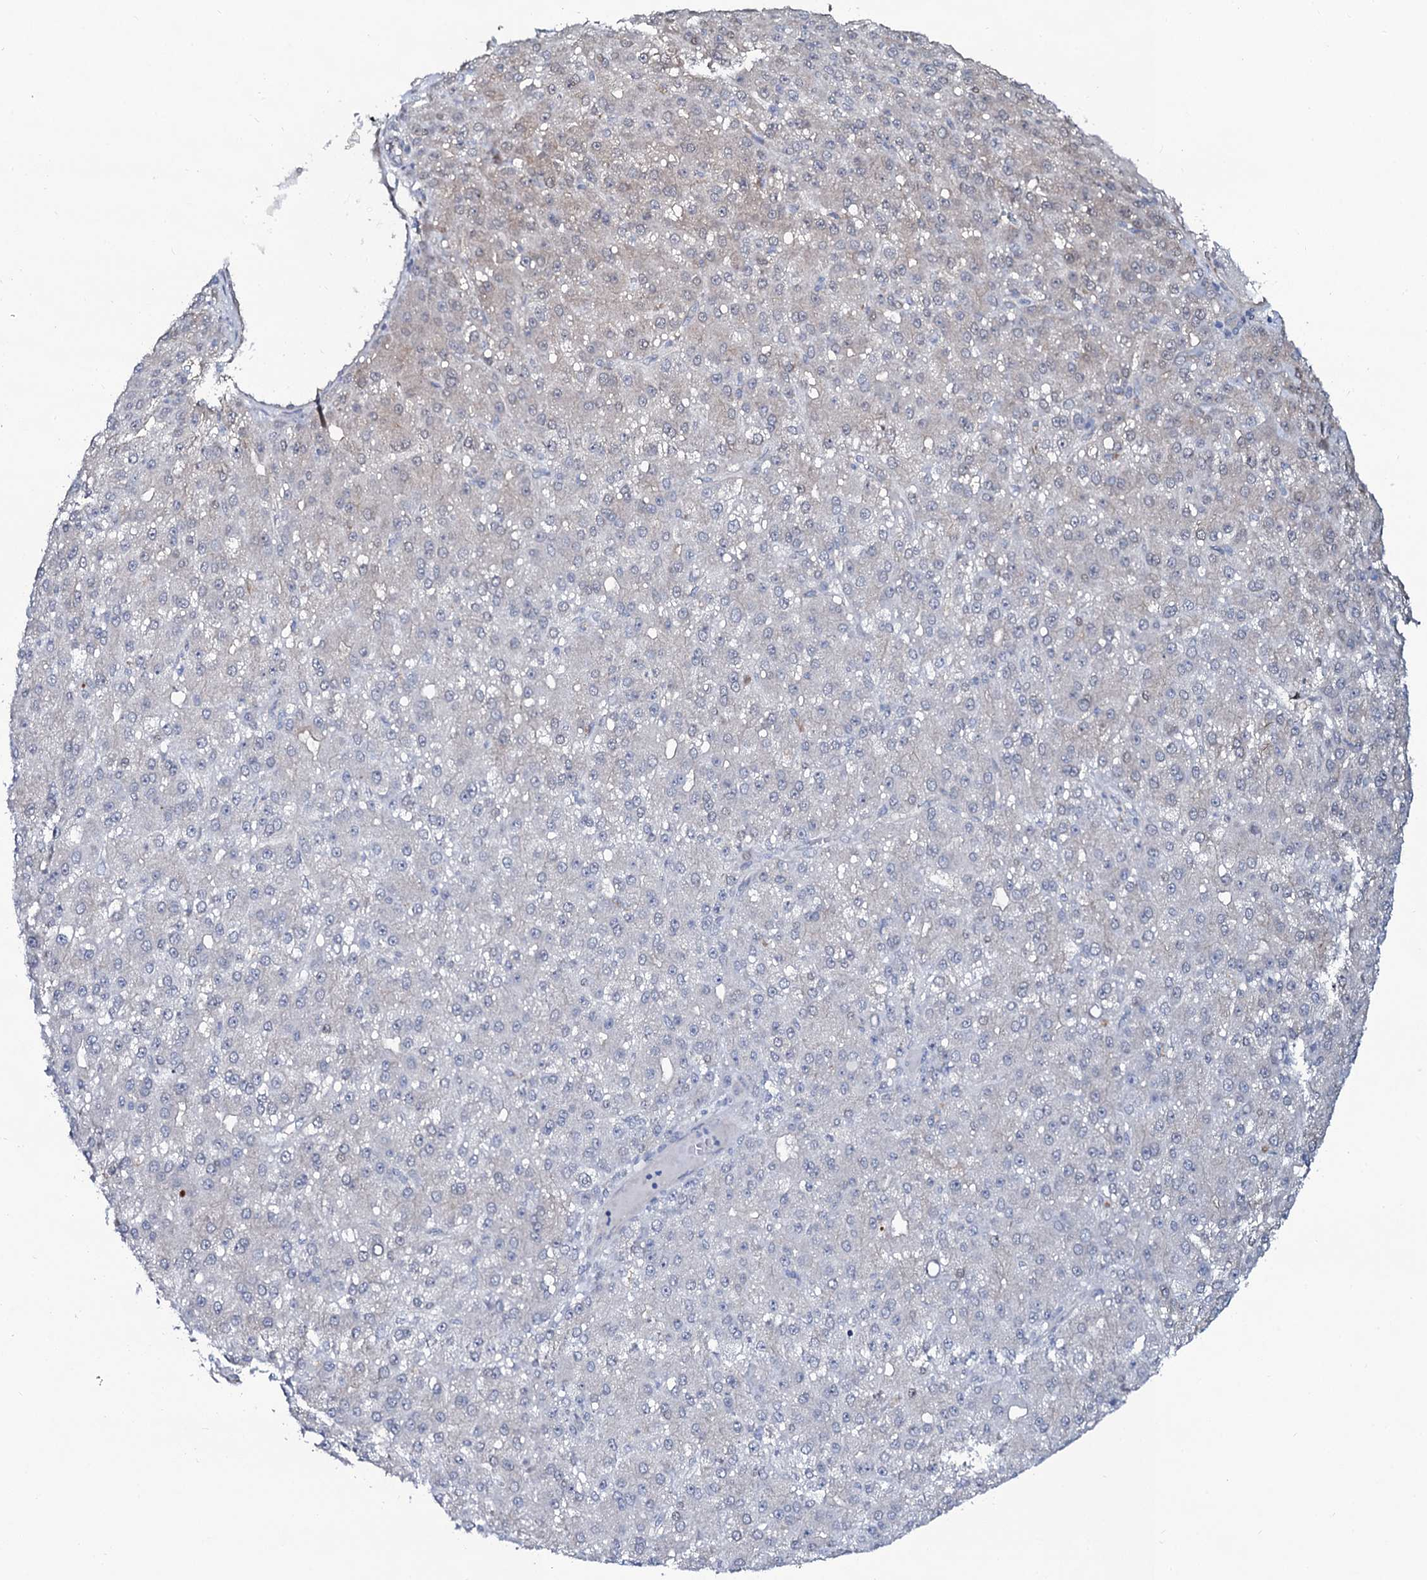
{"staining": {"intensity": "negative", "quantity": "none", "location": "none"}, "tissue": "liver cancer", "cell_type": "Tumor cells", "image_type": "cancer", "snomed": [{"axis": "morphology", "description": "Carcinoma, Hepatocellular, NOS"}, {"axis": "topography", "description": "Liver"}], "caption": "Immunohistochemistry image of human hepatocellular carcinoma (liver) stained for a protein (brown), which exhibits no staining in tumor cells.", "gene": "C10orf88", "patient": {"sex": "male", "age": 67}}